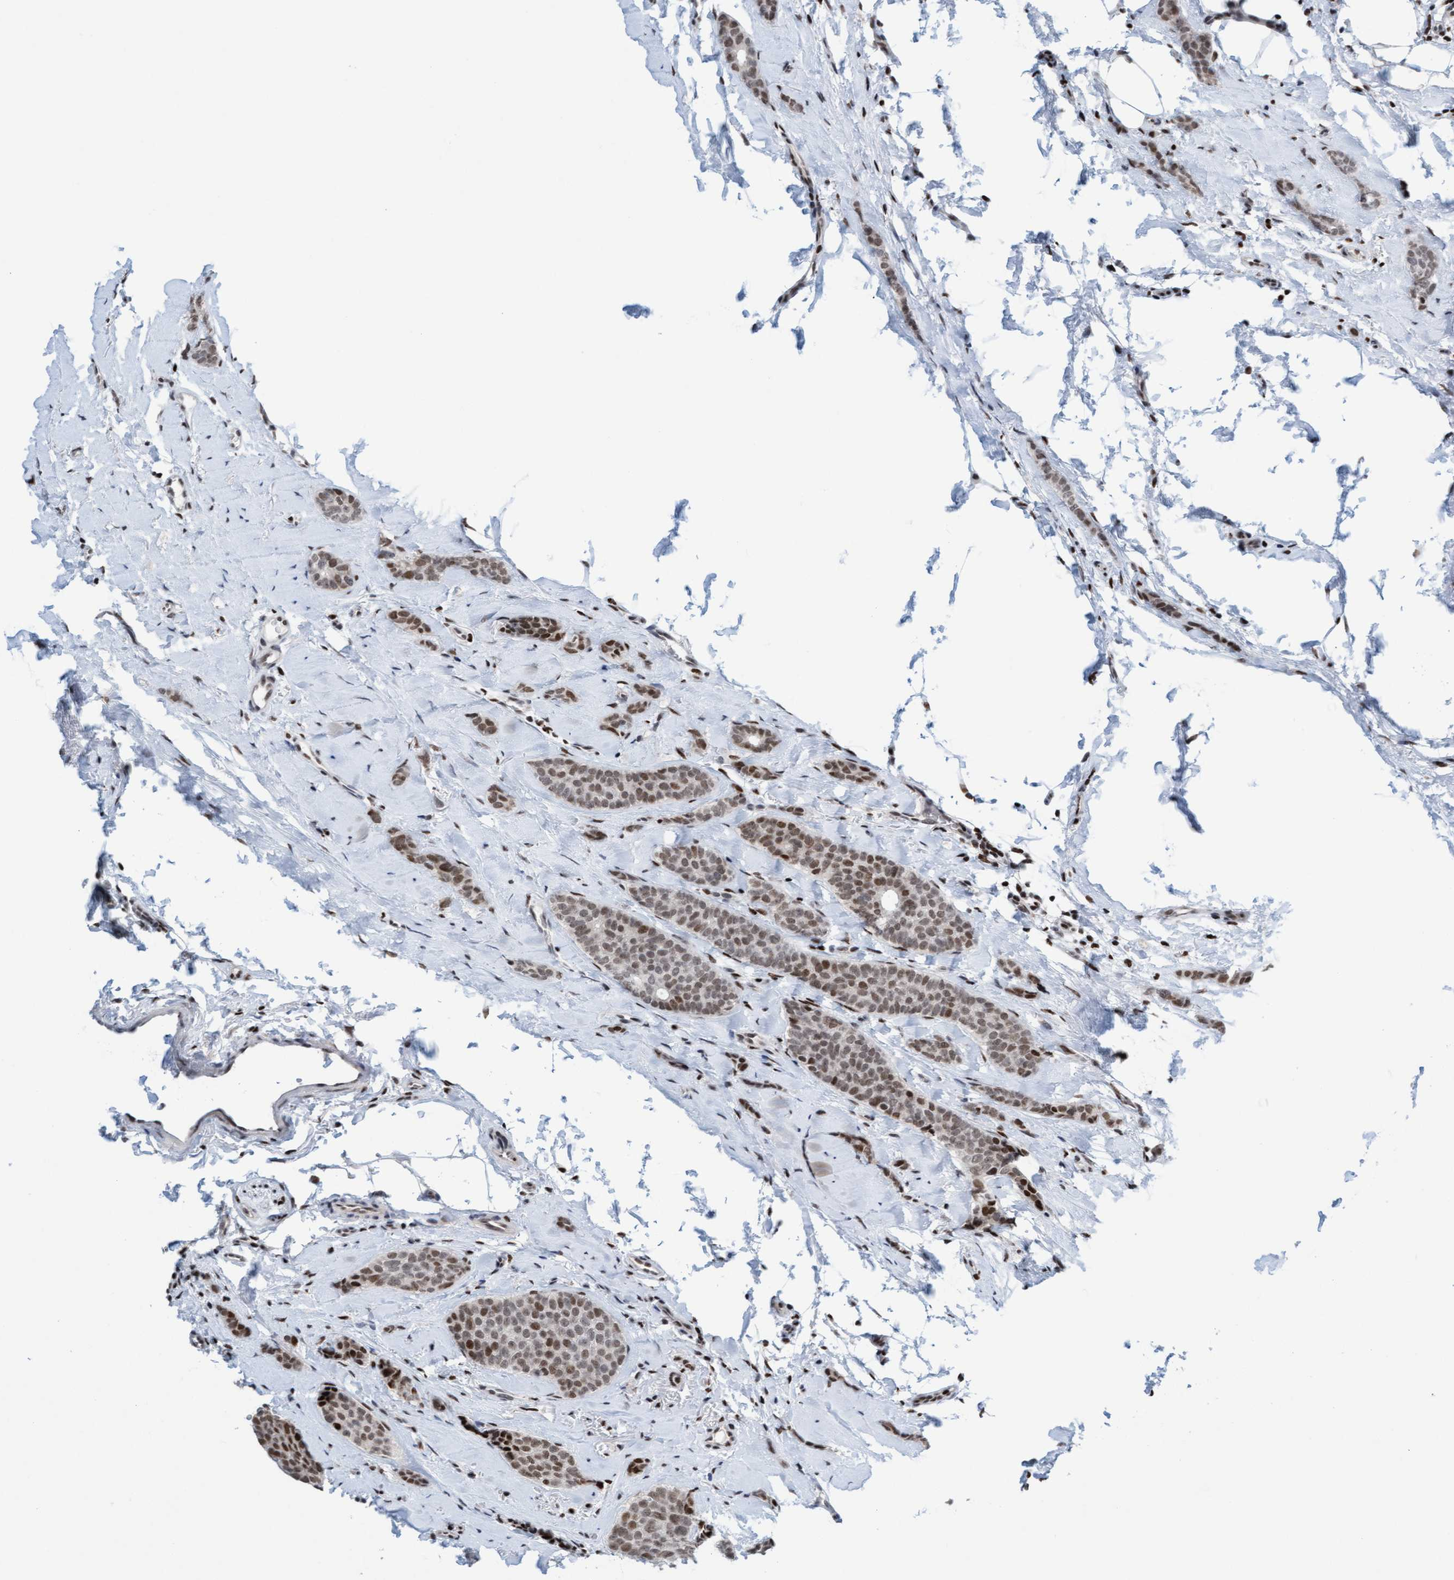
{"staining": {"intensity": "weak", "quantity": ">75%", "location": "nuclear"}, "tissue": "breast cancer", "cell_type": "Tumor cells", "image_type": "cancer", "snomed": [{"axis": "morphology", "description": "Lobular carcinoma"}, {"axis": "topography", "description": "Skin"}, {"axis": "topography", "description": "Breast"}], "caption": "Immunohistochemistry (IHC) (DAB (3,3'-diaminobenzidine)) staining of human breast cancer (lobular carcinoma) displays weak nuclear protein positivity in about >75% of tumor cells. (DAB = brown stain, brightfield microscopy at high magnification).", "gene": "GLRX2", "patient": {"sex": "female", "age": 46}}